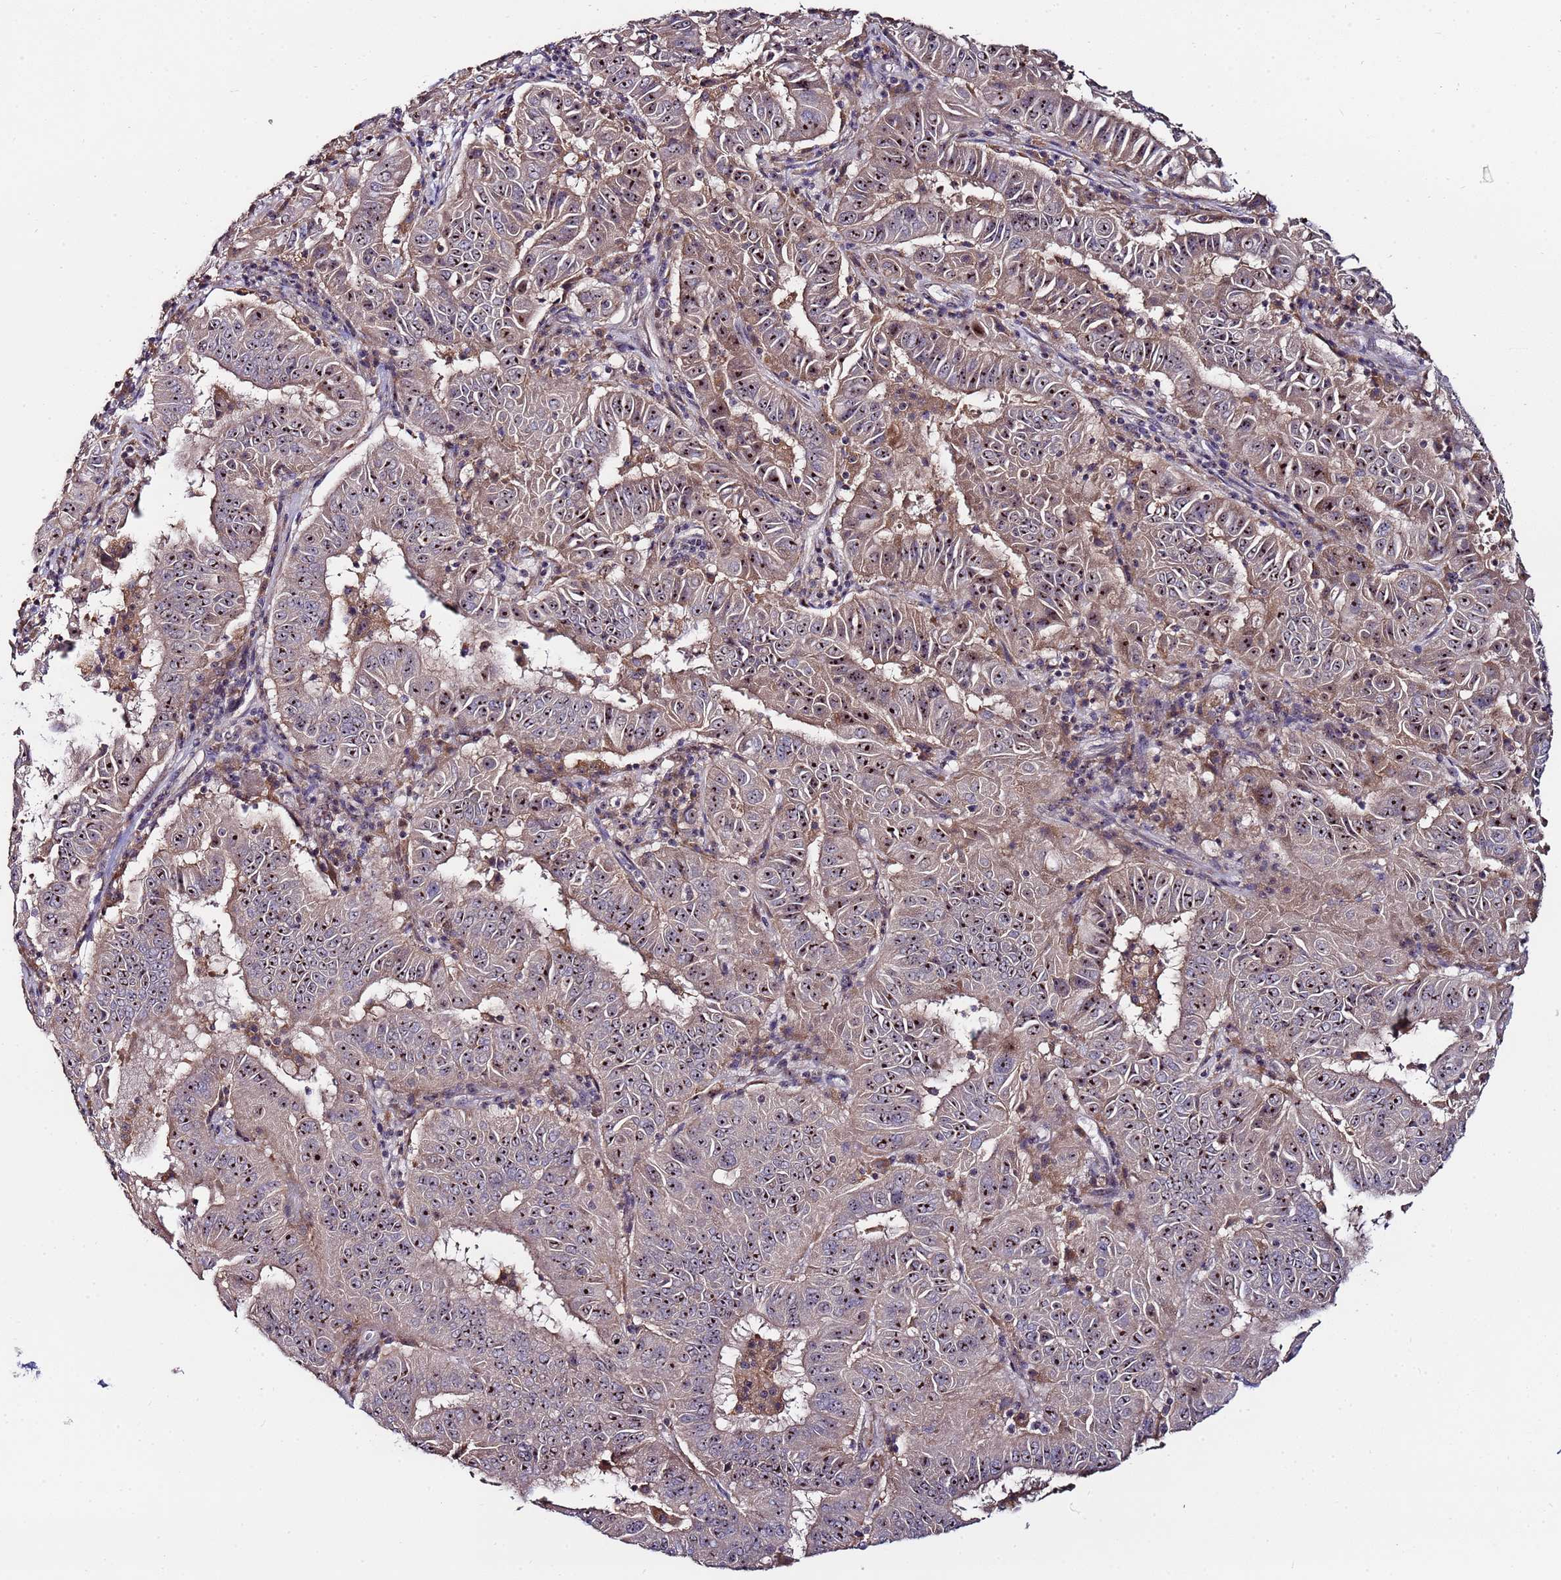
{"staining": {"intensity": "moderate", "quantity": "25%-75%", "location": "nuclear"}, "tissue": "pancreatic cancer", "cell_type": "Tumor cells", "image_type": "cancer", "snomed": [{"axis": "morphology", "description": "Adenocarcinoma, NOS"}, {"axis": "topography", "description": "Pancreas"}], "caption": "Pancreatic cancer (adenocarcinoma) stained with a protein marker exhibits moderate staining in tumor cells.", "gene": "KRI1", "patient": {"sex": "male", "age": 63}}